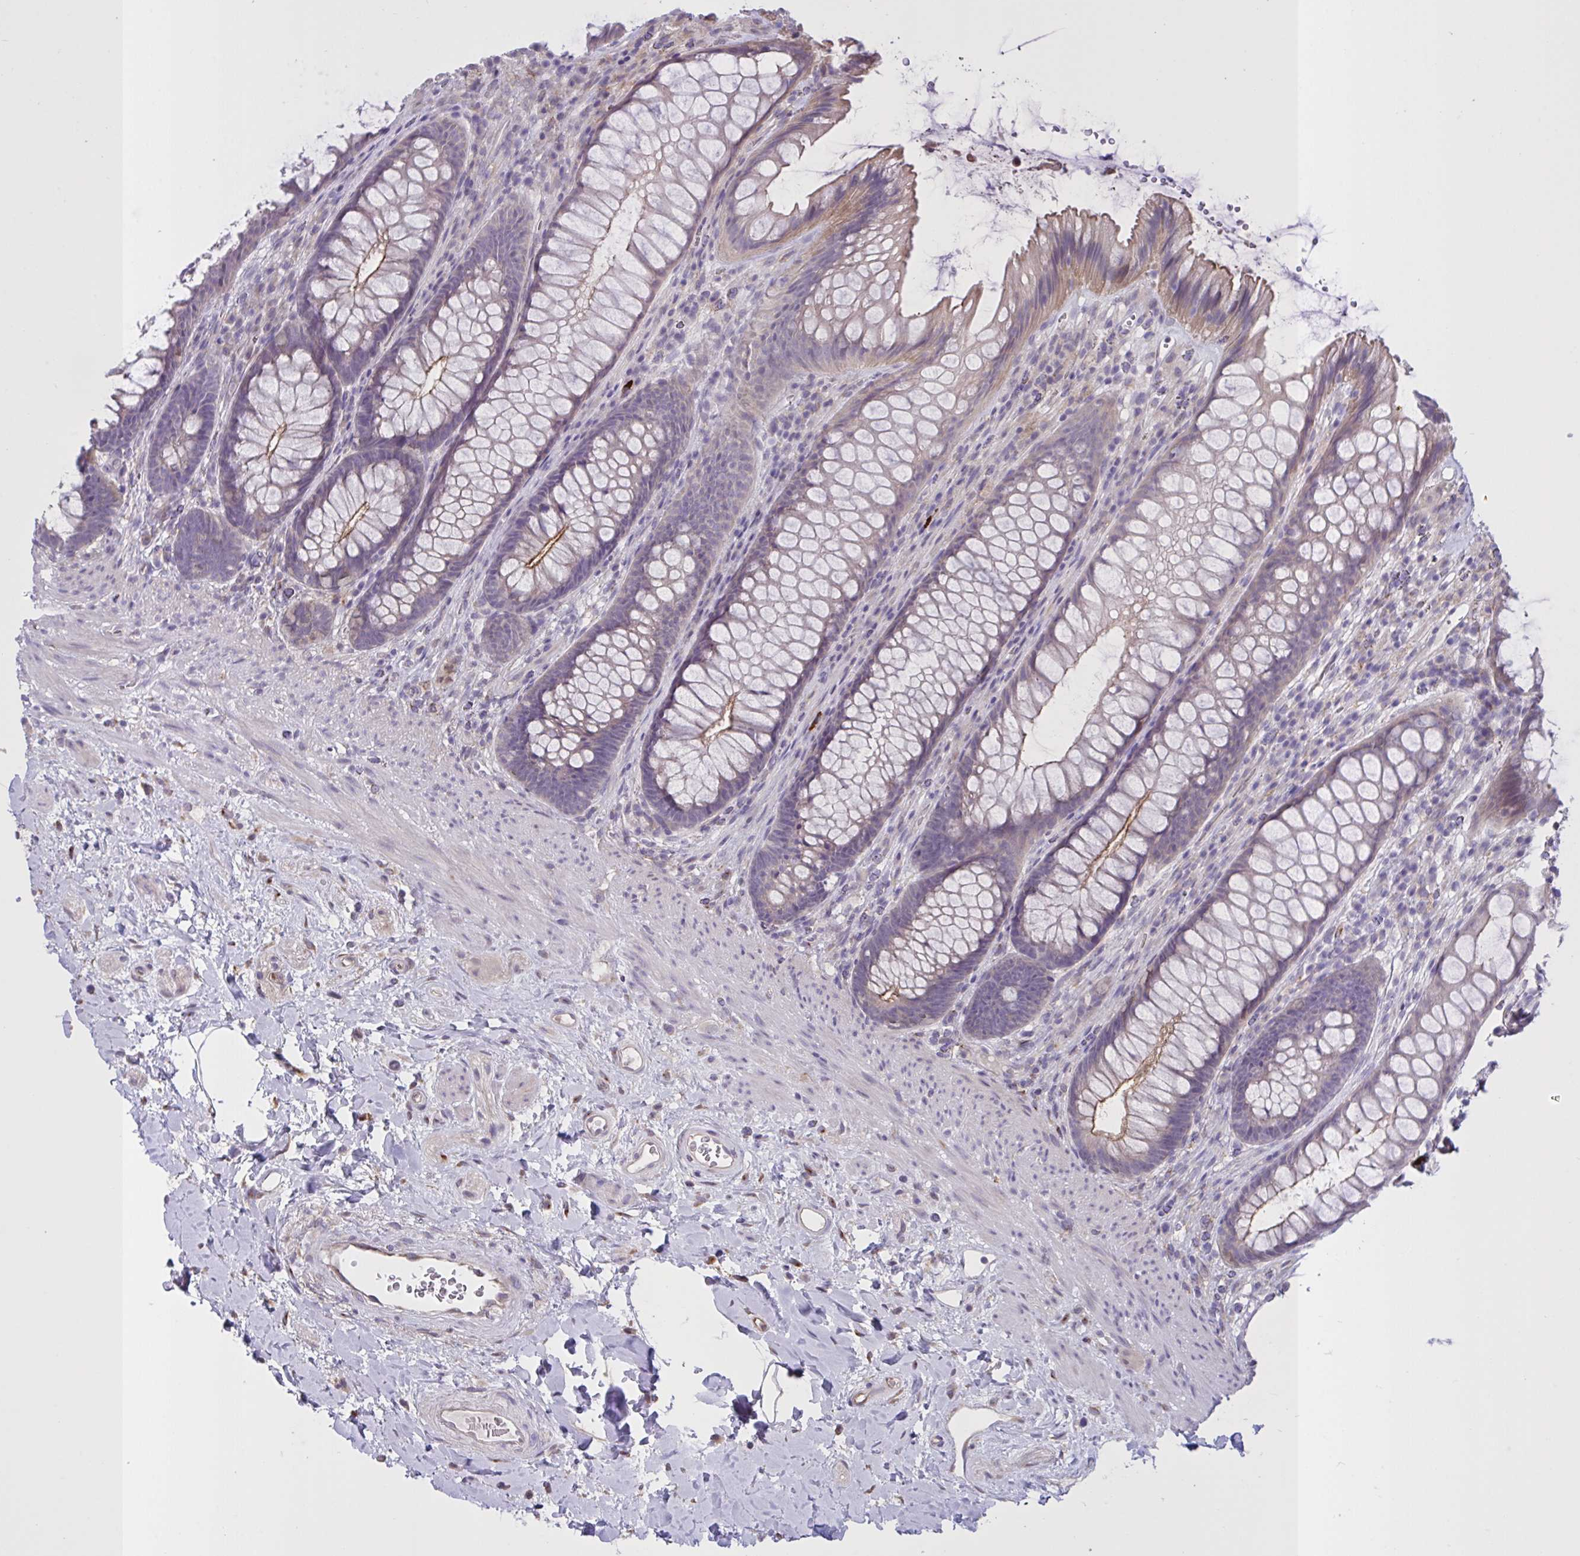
{"staining": {"intensity": "moderate", "quantity": "25%-75%", "location": "cytoplasmic/membranous"}, "tissue": "rectum", "cell_type": "Glandular cells", "image_type": "normal", "snomed": [{"axis": "morphology", "description": "Normal tissue, NOS"}, {"axis": "topography", "description": "Rectum"}], "caption": "The histopathology image displays immunohistochemical staining of normal rectum. There is moderate cytoplasmic/membranous positivity is present in about 25%-75% of glandular cells.", "gene": "MRGPRX2", "patient": {"sex": "male", "age": 53}}